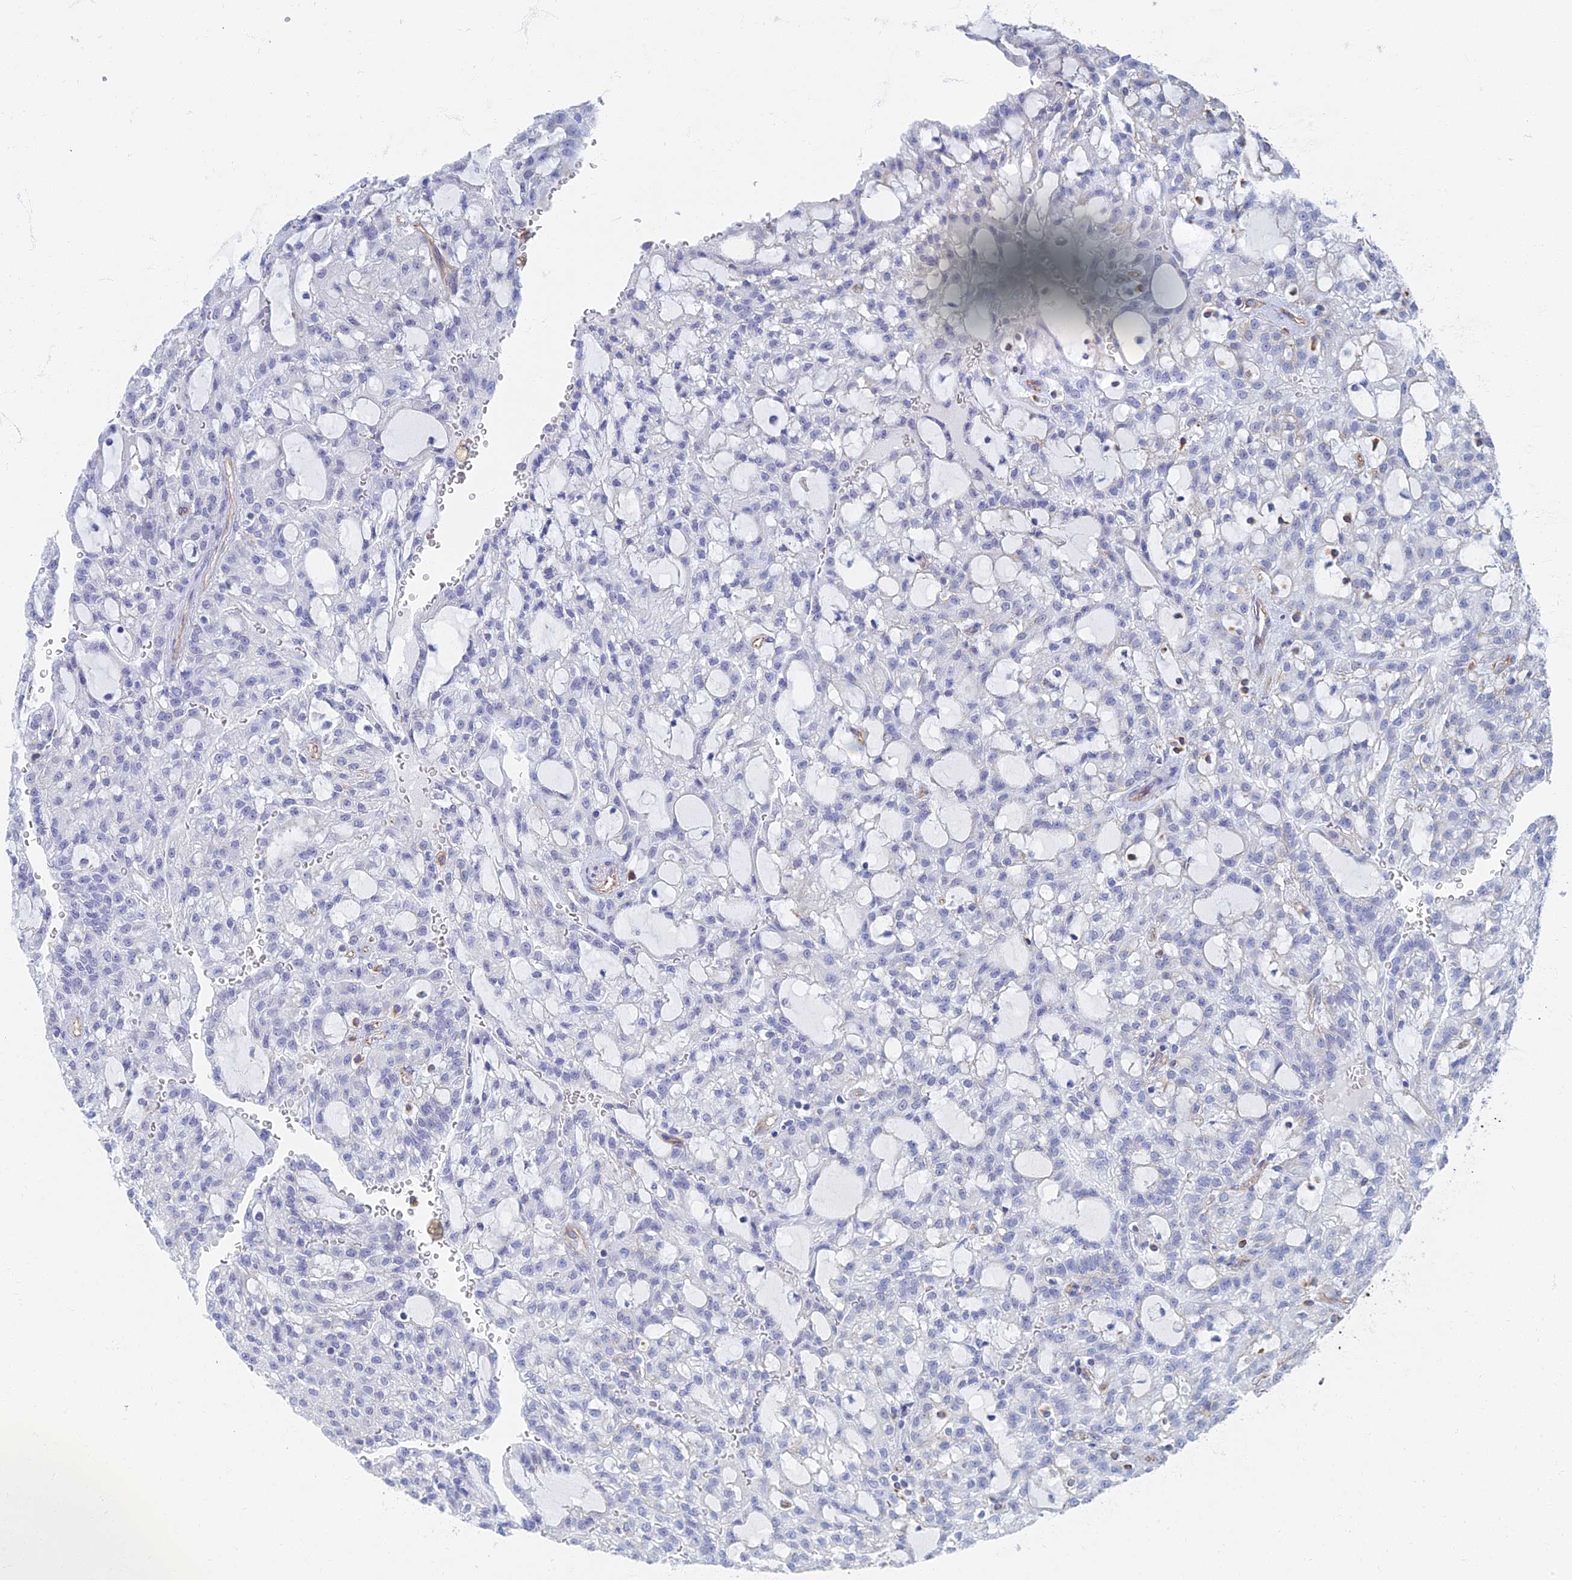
{"staining": {"intensity": "negative", "quantity": "none", "location": "none"}, "tissue": "renal cancer", "cell_type": "Tumor cells", "image_type": "cancer", "snomed": [{"axis": "morphology", "description": "Adenocarcinoma, NOS"}, {"axis": "topography", "description": "Kidney"}], "caption": "IHC of renal adenocarcinoma exhibits no staining in tumor cells. Brightfield microscopy of immunohistochemistry stained with DAB (3,3'-diaminobenzidine) (brown) and hematoxylin (blue), captured at high magnification.", "gene": "RMC1", "patient": {"sex": "male", "age": 63}}